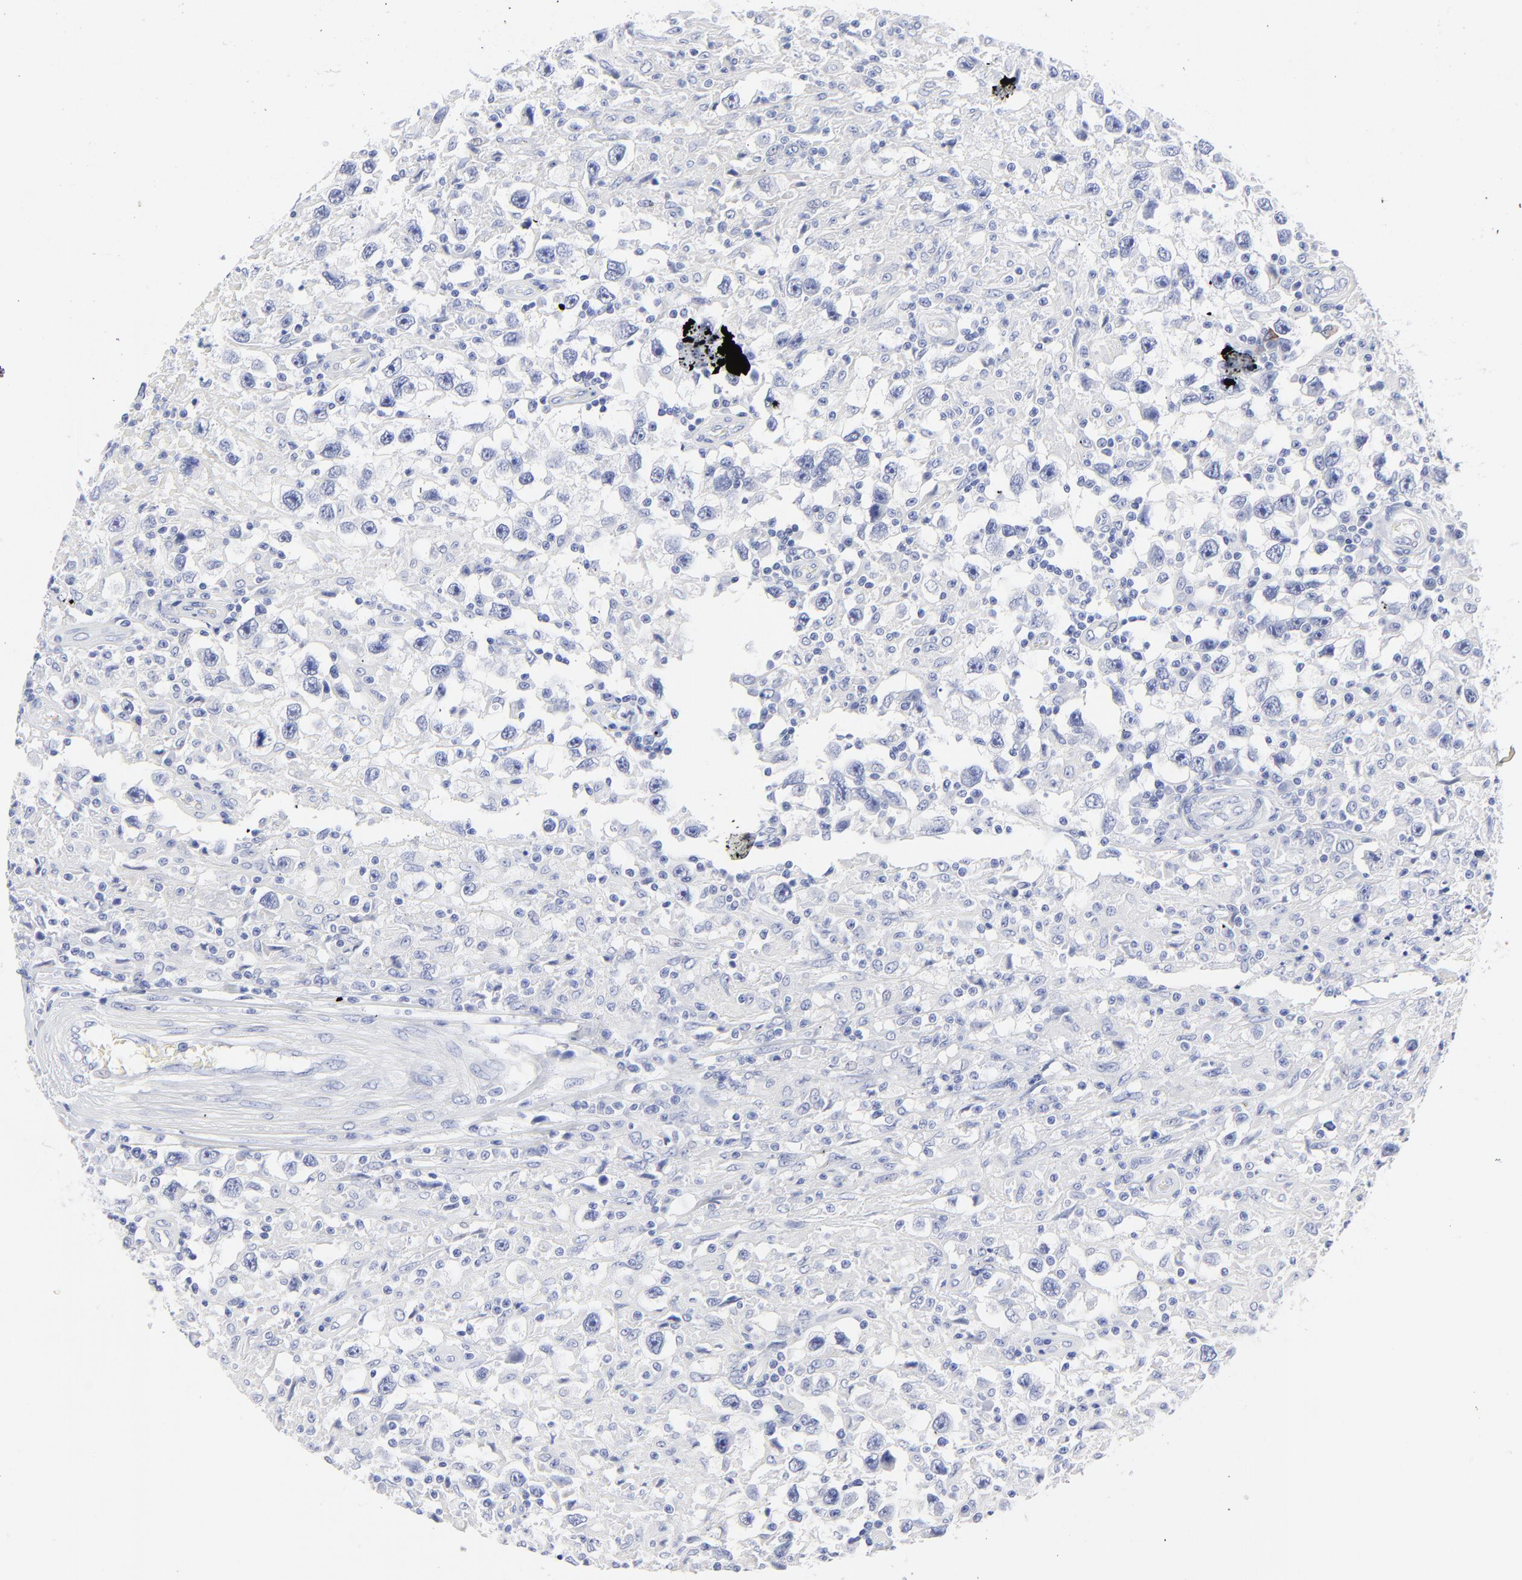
{"staining": {"intensity": "negative", "quantity": "none", "location": "none"}, "tissue": "testis cancer", "cell_type": "Tumor cells", "image_type": "cancer", "snomed": [{"axis": "morphology", "description": "Seminoma, NOS"}, {"axis": "topography", "description": "Testis"}], "caption": "Protein analysis of seminoma (testis) reveals no significant expression in tumor cells.", "gene": "PSD3", "patient": {"sex": "male", "age": 34}}